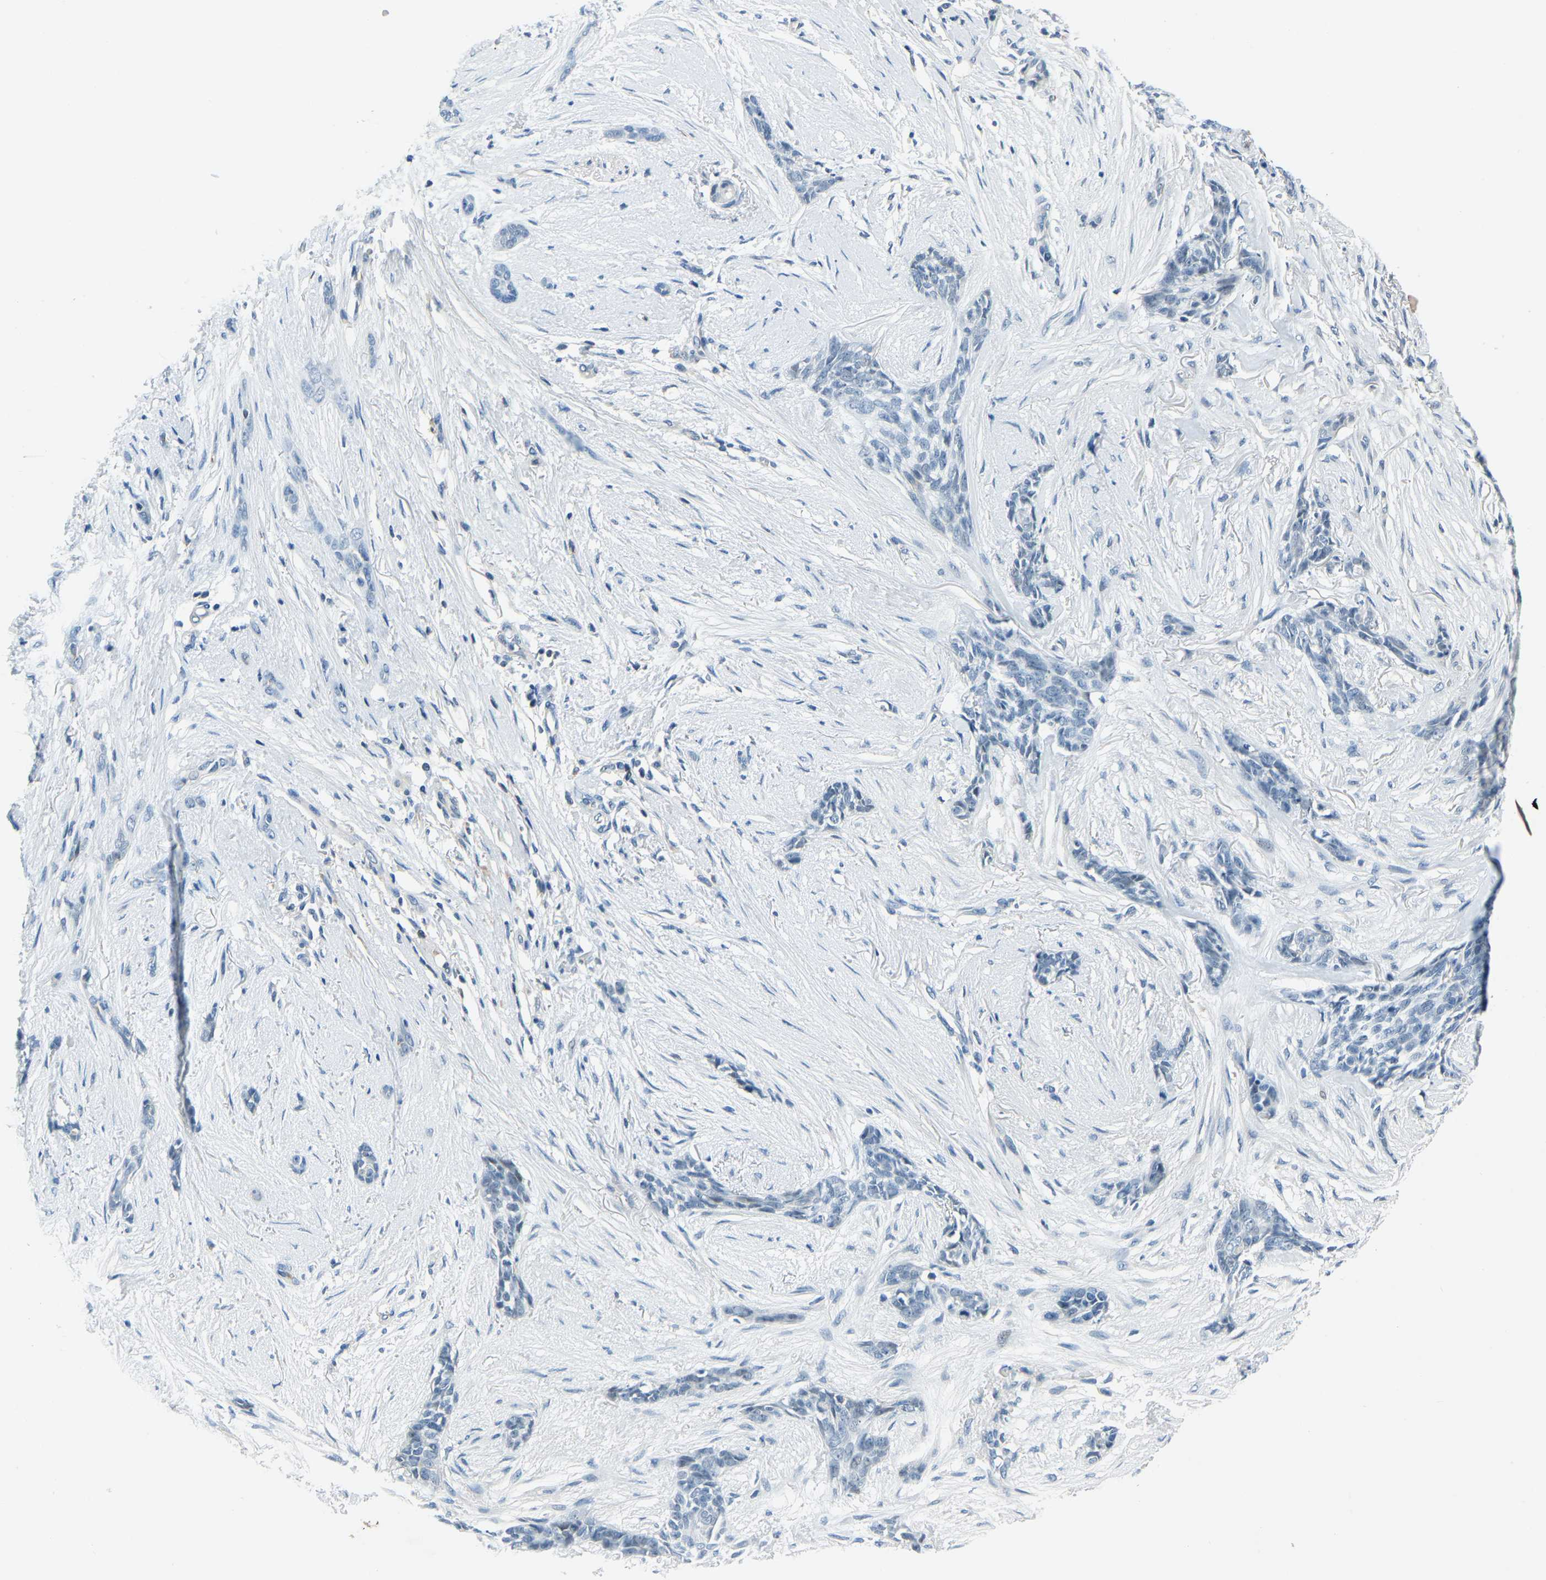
{"staining": {"intensity": "negative", "quantity": "none", "location": "none"}, "tissue": "skin cancer", "cell_type": "Tumor cells", "image_type": "cancer", "snomed": [{"axis": "morphology", "description": "Basal cell carcinoma"}, {"axis": "morphology", "description": "Adnexal tumor, benign"}, {"axis": "topography", "description": "Skin"}], "caption": "Skin cancer (basal cell carcinoma) stained for a protein using immunohistochemistry (IHC) demonstrates no positivity tumor cells.", "gene": "XIRP1", "patient": {"sex": "female", "age": 42}}